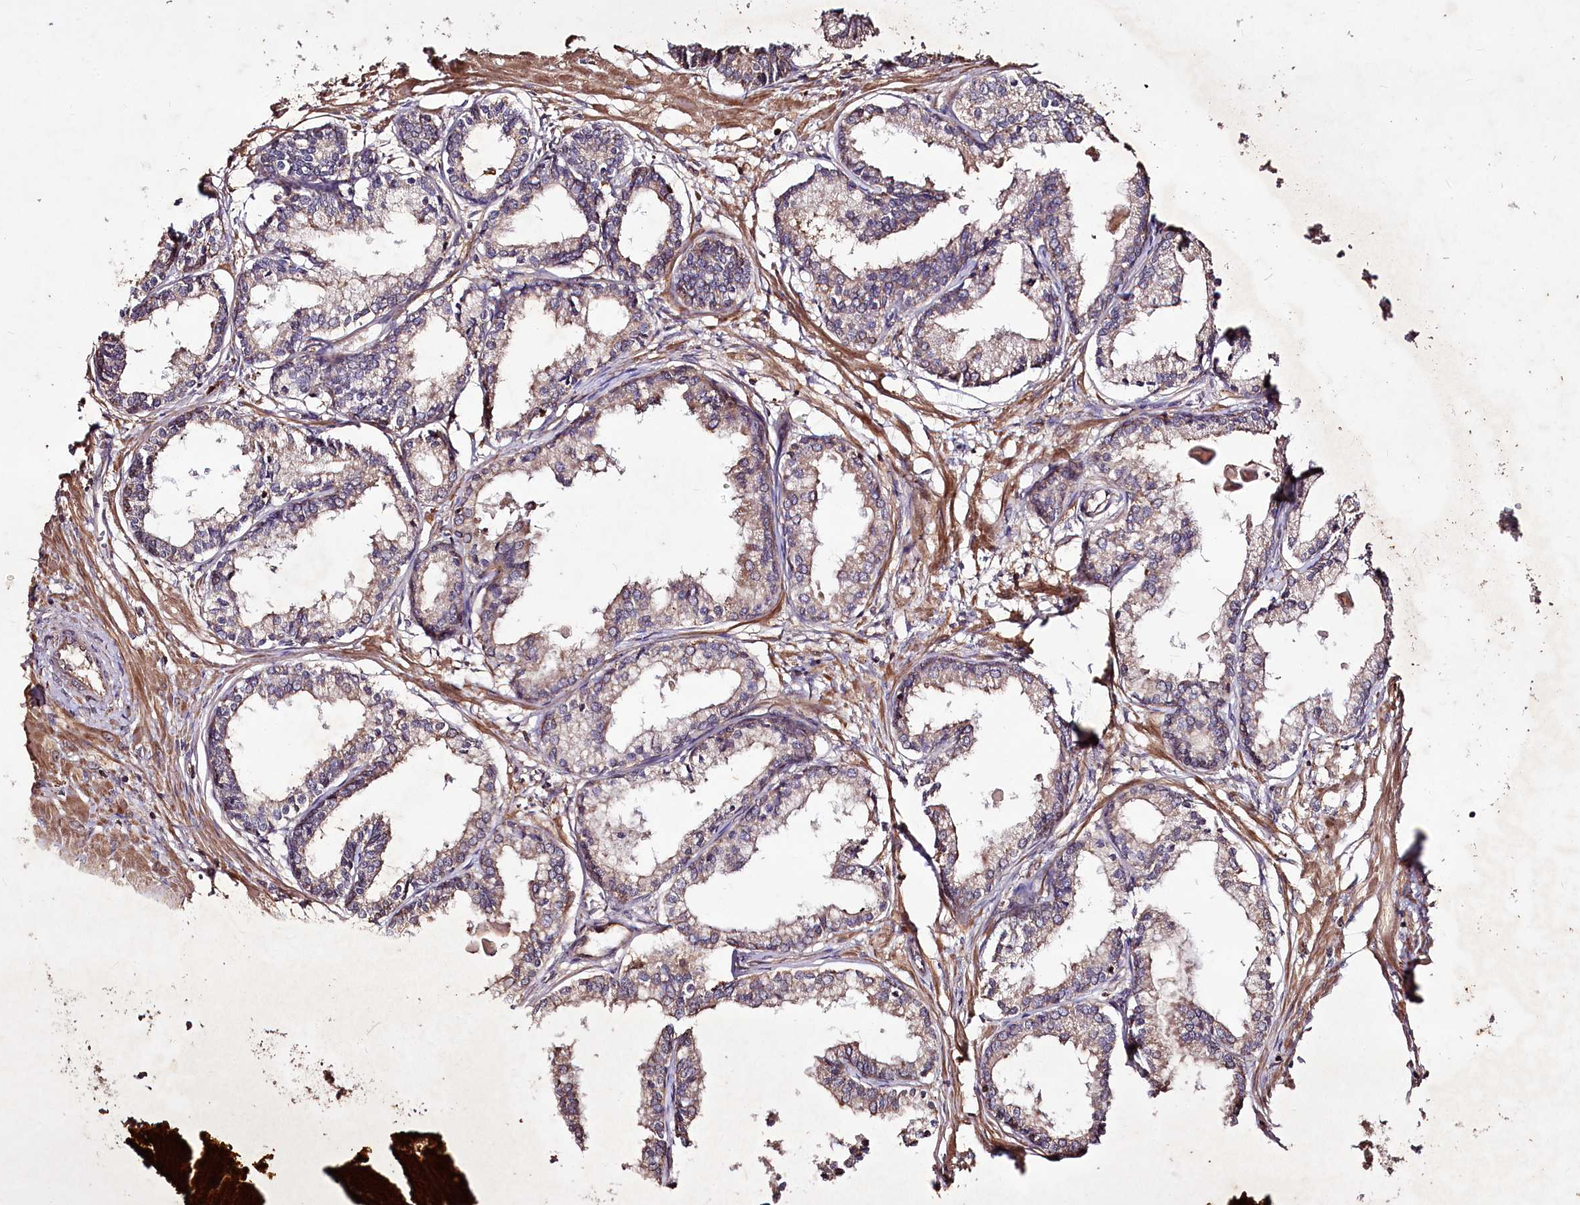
{"staining": {"intensity": "weak", "quantity": "25%-75%", "location": "cytoplasmic/membranous"}, "tissue": "prostate cancer", "cell_type": "Tumor cells", "image_type": "cancer", "snomed": [{"axis": "morphology", "description": "Adenocarcinoma, High grade"}, {"axis": "topography", "description": "Prostate"}], "caption": "Prostate adenocarcinoma (high-grade) stained for a protein demonstrates weak cytoplasmic/membranous positivity in tumor cells. The staining was performed using DAB (3,3'-diaminobenzidine) to visualize the protein expression in brown, while the nuclei were stained in blue with hematoxylin (Magnification: 20x).", "gene": "FAM53B", "patient": {"sex": "male", "age": 68}}